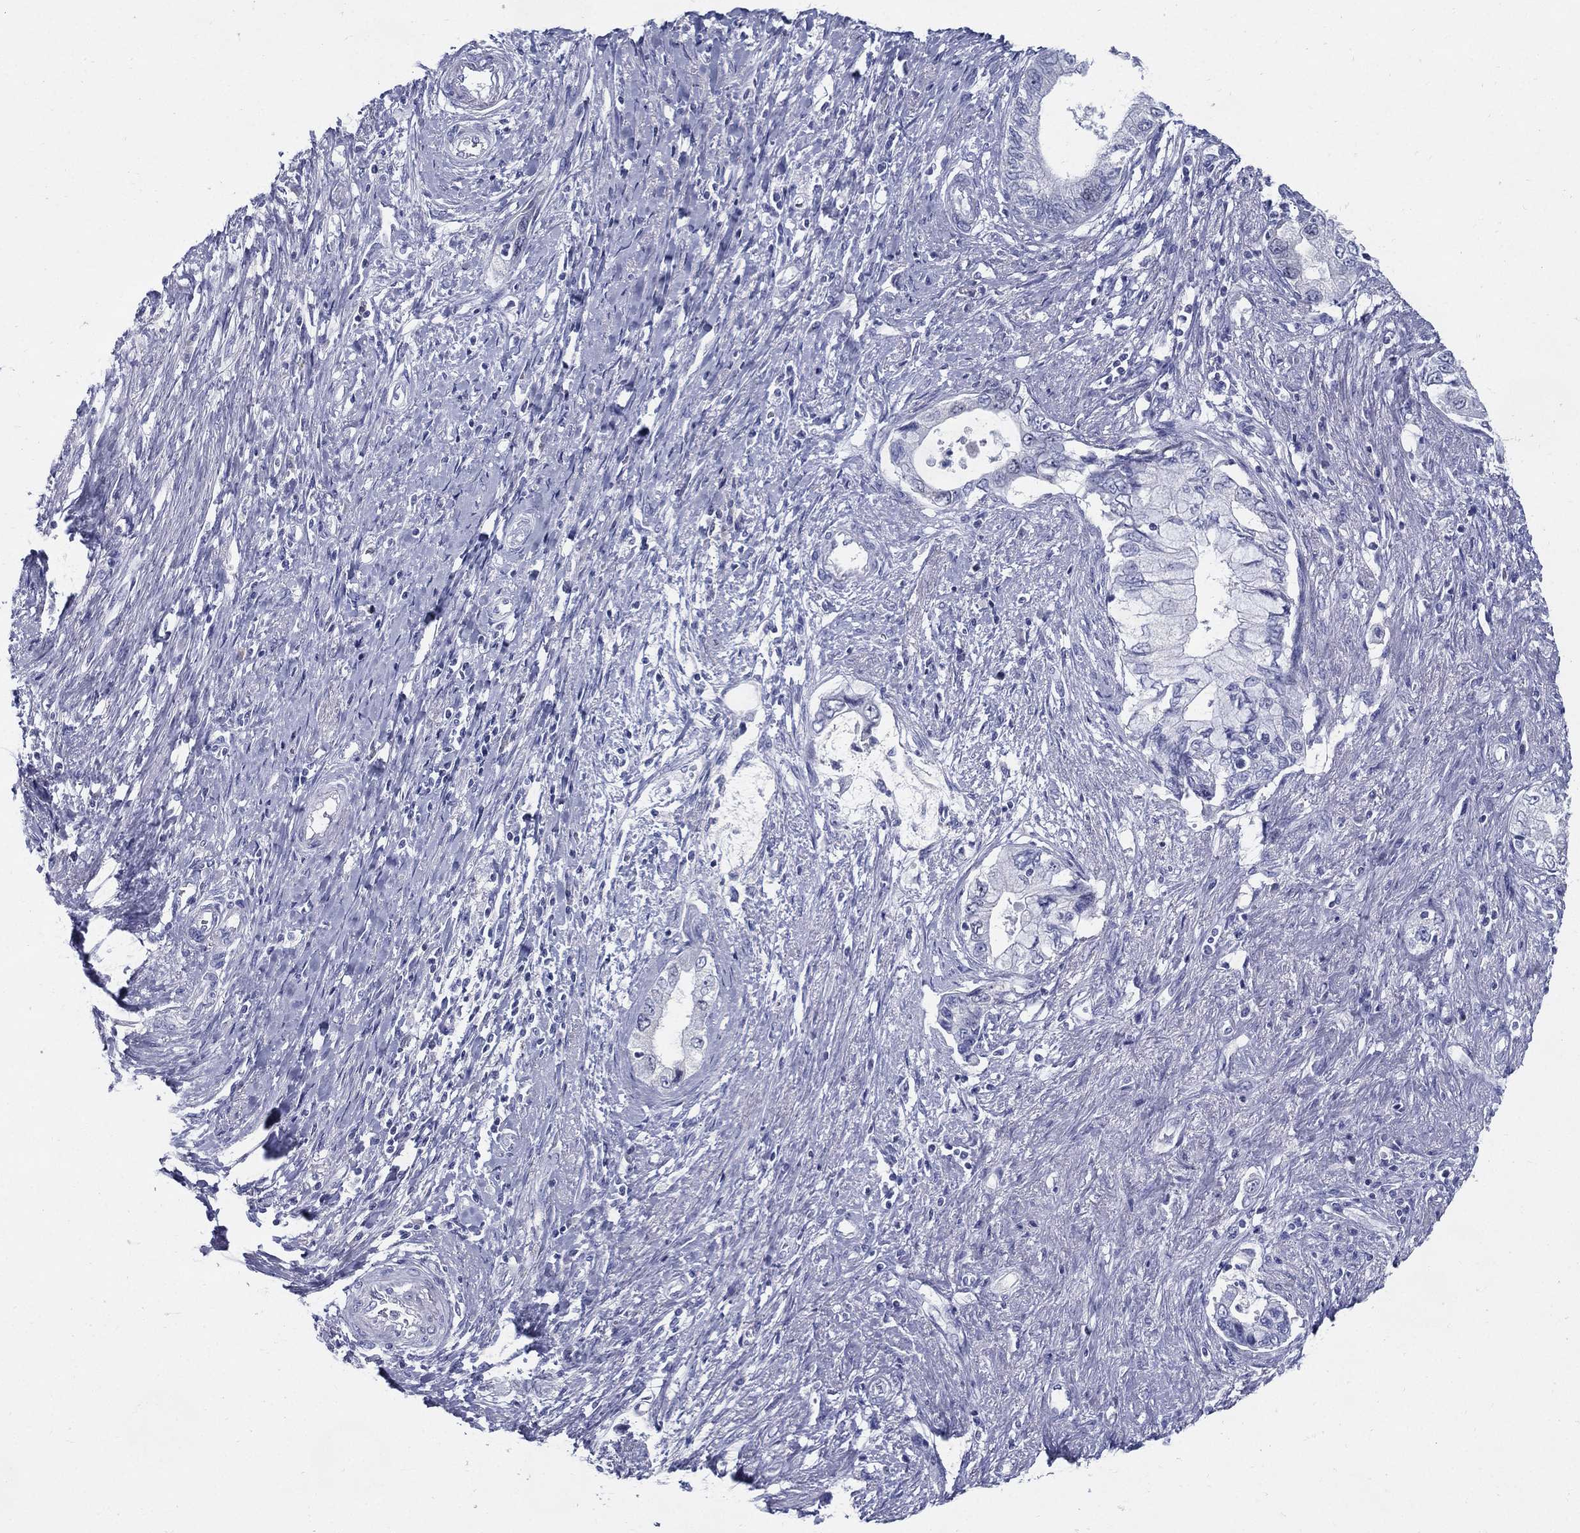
{"staining": {"intensity": "negative", "quantity": "none", "location": "none"}, "tissue": "pancreatic cancer", "cell_type": "Tumor cells", "image_type": "cancer", "snomed": [{"axis": "morphology", "description": "Adenocarcinoma, NOS"}, {"axis": "topography", "description": "Pancreas"}], "caption": "Pancreatic cancer (adenocarcinoma) was stained to show a protein in brown. There is no significant expression in tumor cells.", "gene": "KIF2C", "patient": {"sex": "female", "age": 73}}